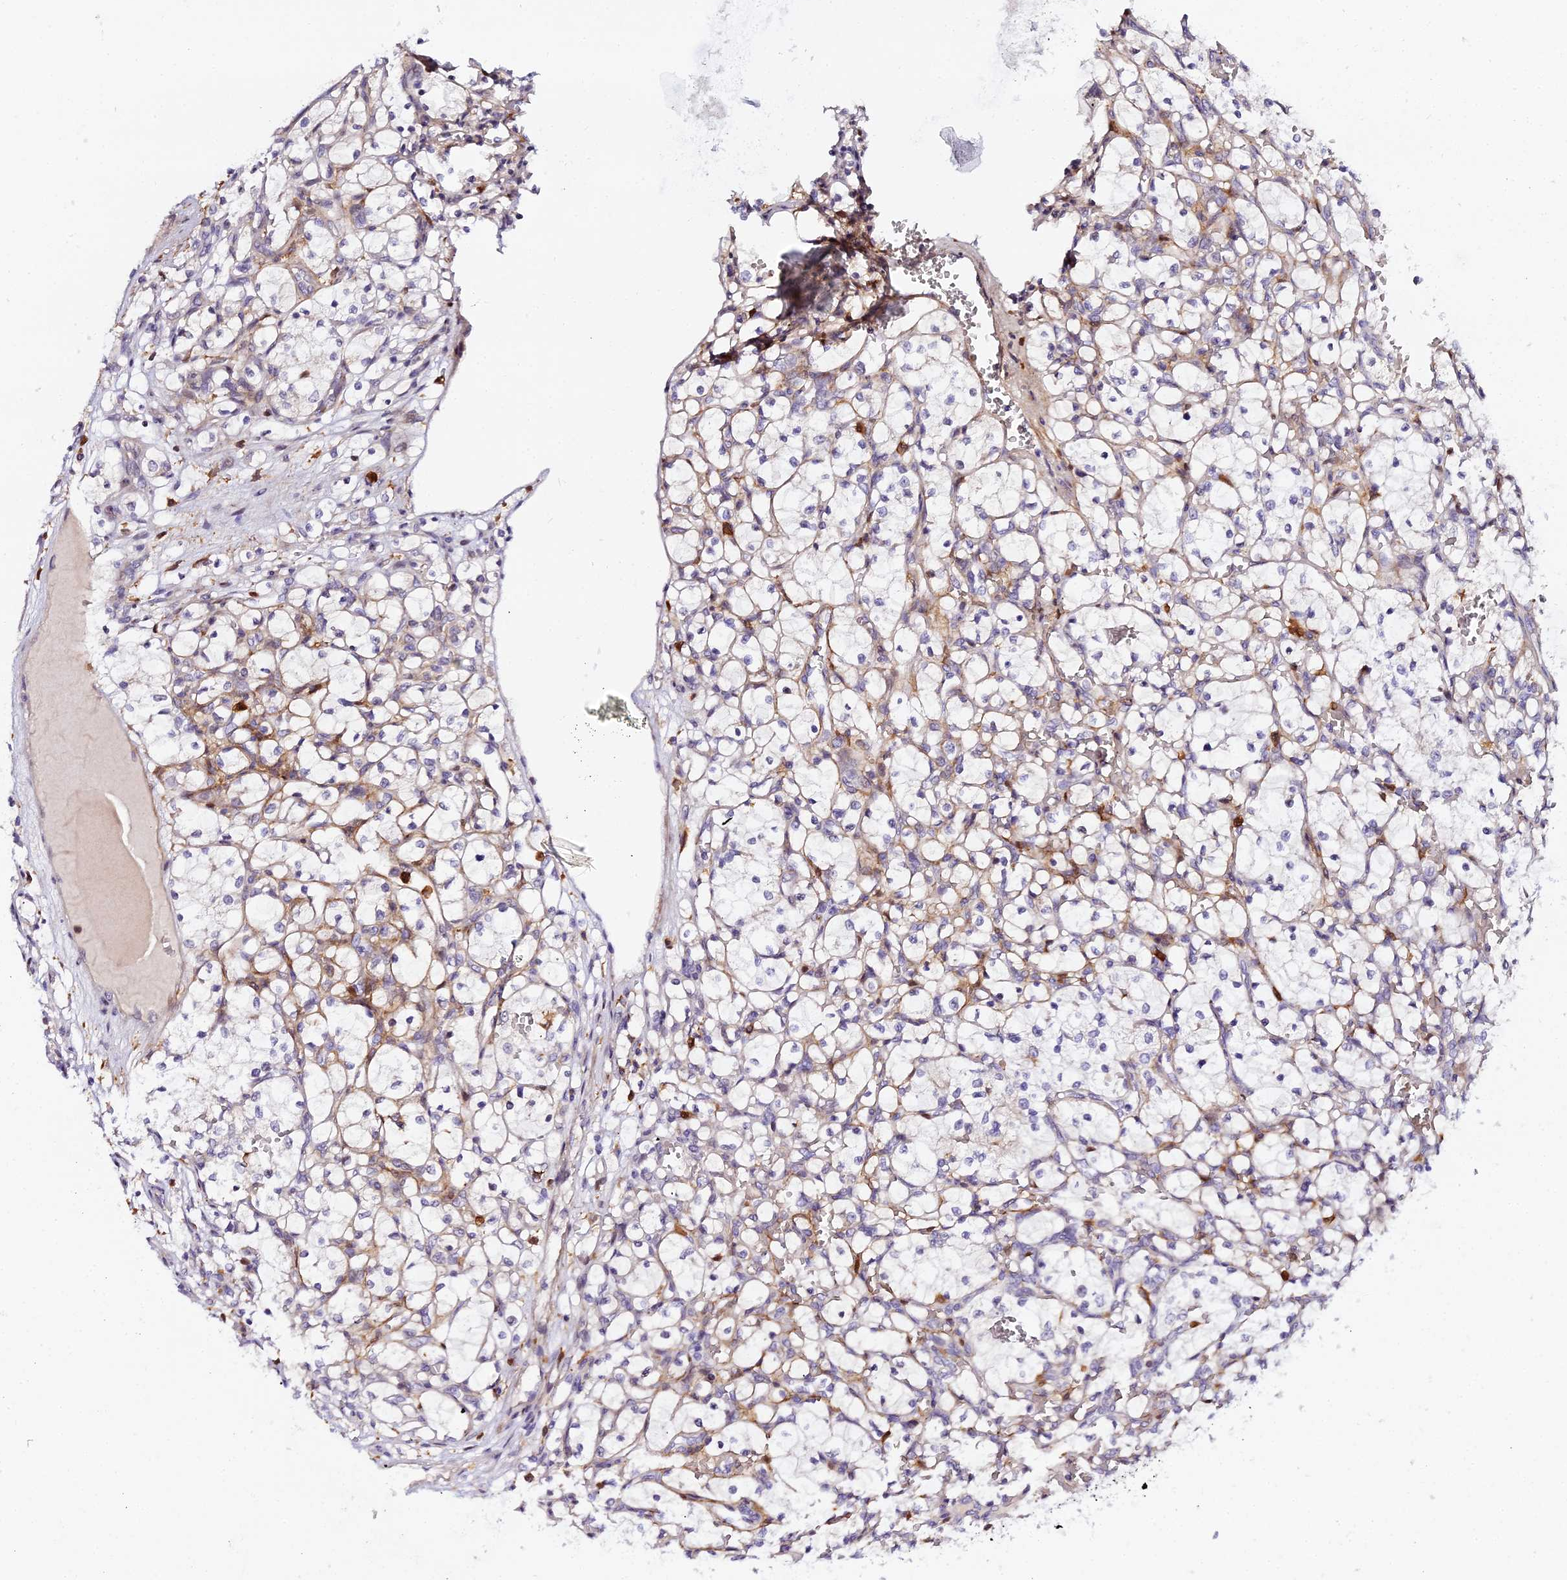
{"staining": {"intensity": "negative", "quantity": "none", "location": "none"}, "tissue": "renal cancer", "cell_type": "Tumor cells", "image_type": "cancer", "snomed": [{"axis": "morphology", "description": "Adenocarcinoma, NOS"}, {"axis": "topography", "description": "Kidney"}], "caption": "Immunohistochemistry (IHC) of renal cancer reveals no staining in tumor cells. The staining is performed using DAB brown chromogen with nuclei counter-stained in using hematoxylin.", "gene": "IL4I1", "patient": {"sex": "female", "age": 69}}